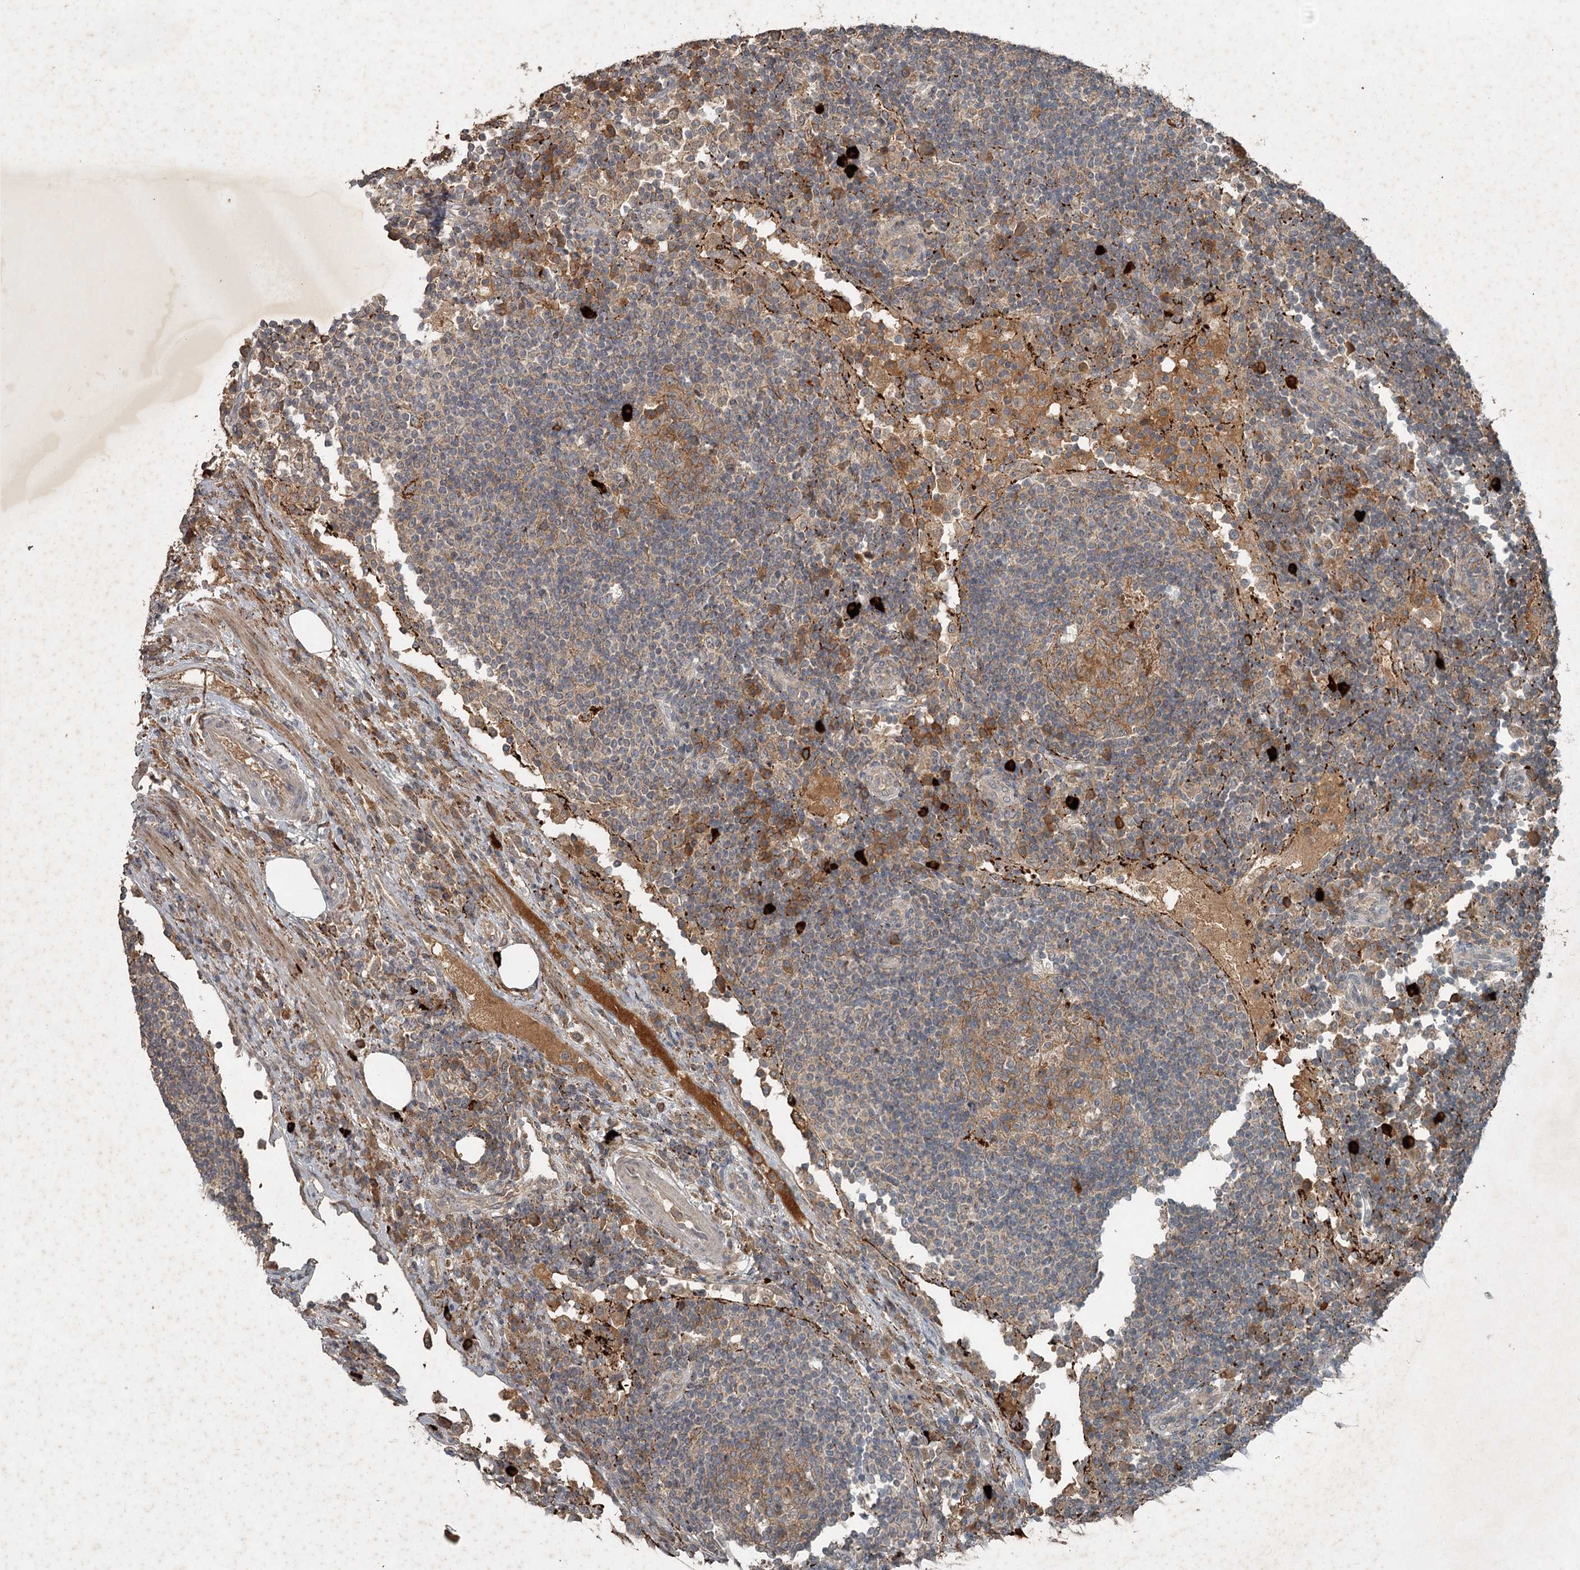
{"staining": {"intensity": "moderate", "quantity": ">75%", "location": "cytoplasmic/membranous"}, "tissue": "lymph node", "cell_type": "Germinal center cells", "image_type": "normal", "snomed": [{"axis": "morphology", "description": "Normal tissue, NOS"}, {"axis": "topography", "description": "Lymph node"}], "caption": "This image reveals unremarkable lymph node stained with immunohistochemistry (IHC) to label a protein in brown. The cytoplasmic/membranous of germinal center cells show moderate positivity for the protein. Nuclei are counter-stained blue.", "gene": "SLC39A8", "patient": {"sex": "female", "age": 53}}